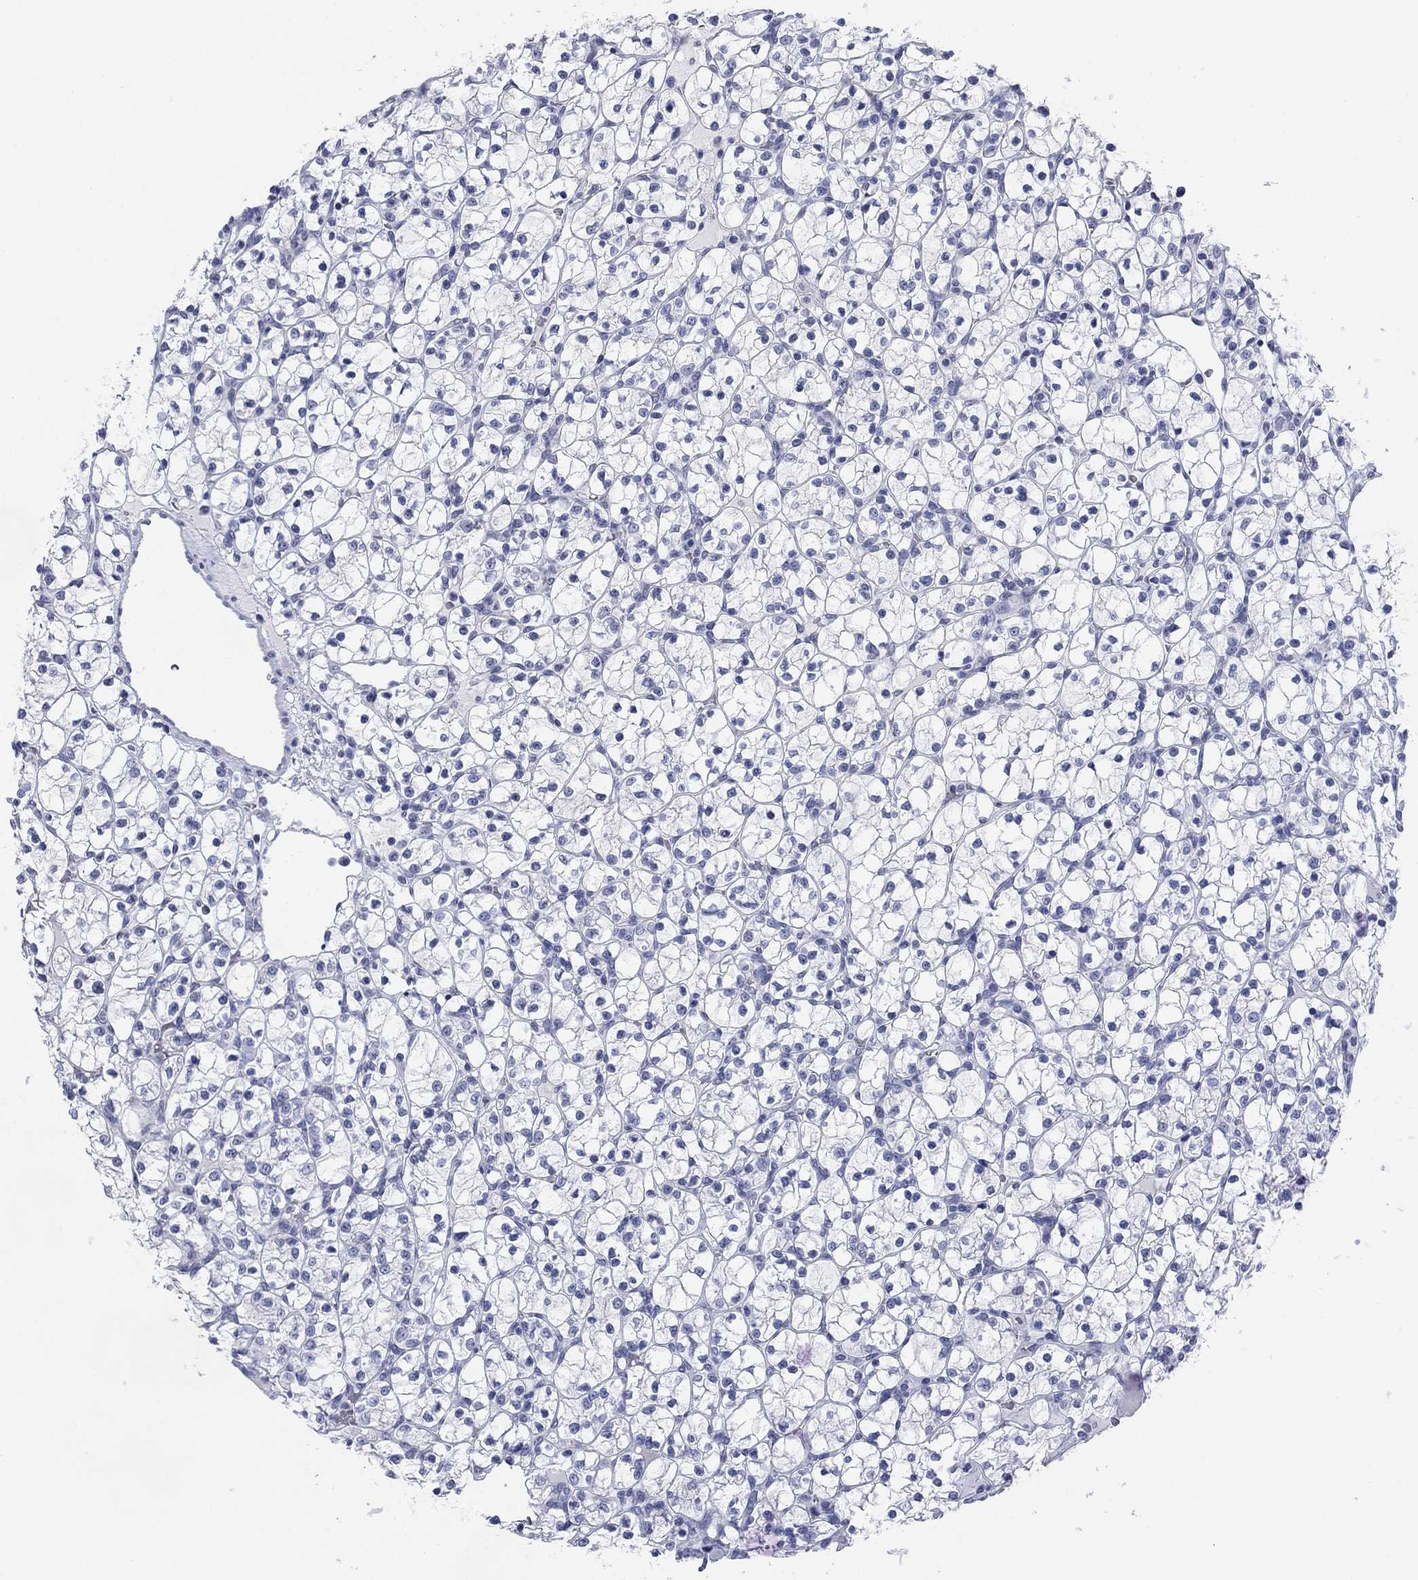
{"staining": {"intensity": "negative", "quantity": "none", "location": "none"}, "tissue": "renal cancer", "cell_type": "Tumor cells", "image_type": "cancer", "snomed": [{"axis": "morphology", "description": "Adenocarcinoma, NOS"}, {"axis": "topography", "description": "Kidney"}], "caption": "Tumor cells show no significant protein expression in adenocarcinoma (renal).", "gene": "PRPH", "patient": {"sex": "female", "age": 89}}